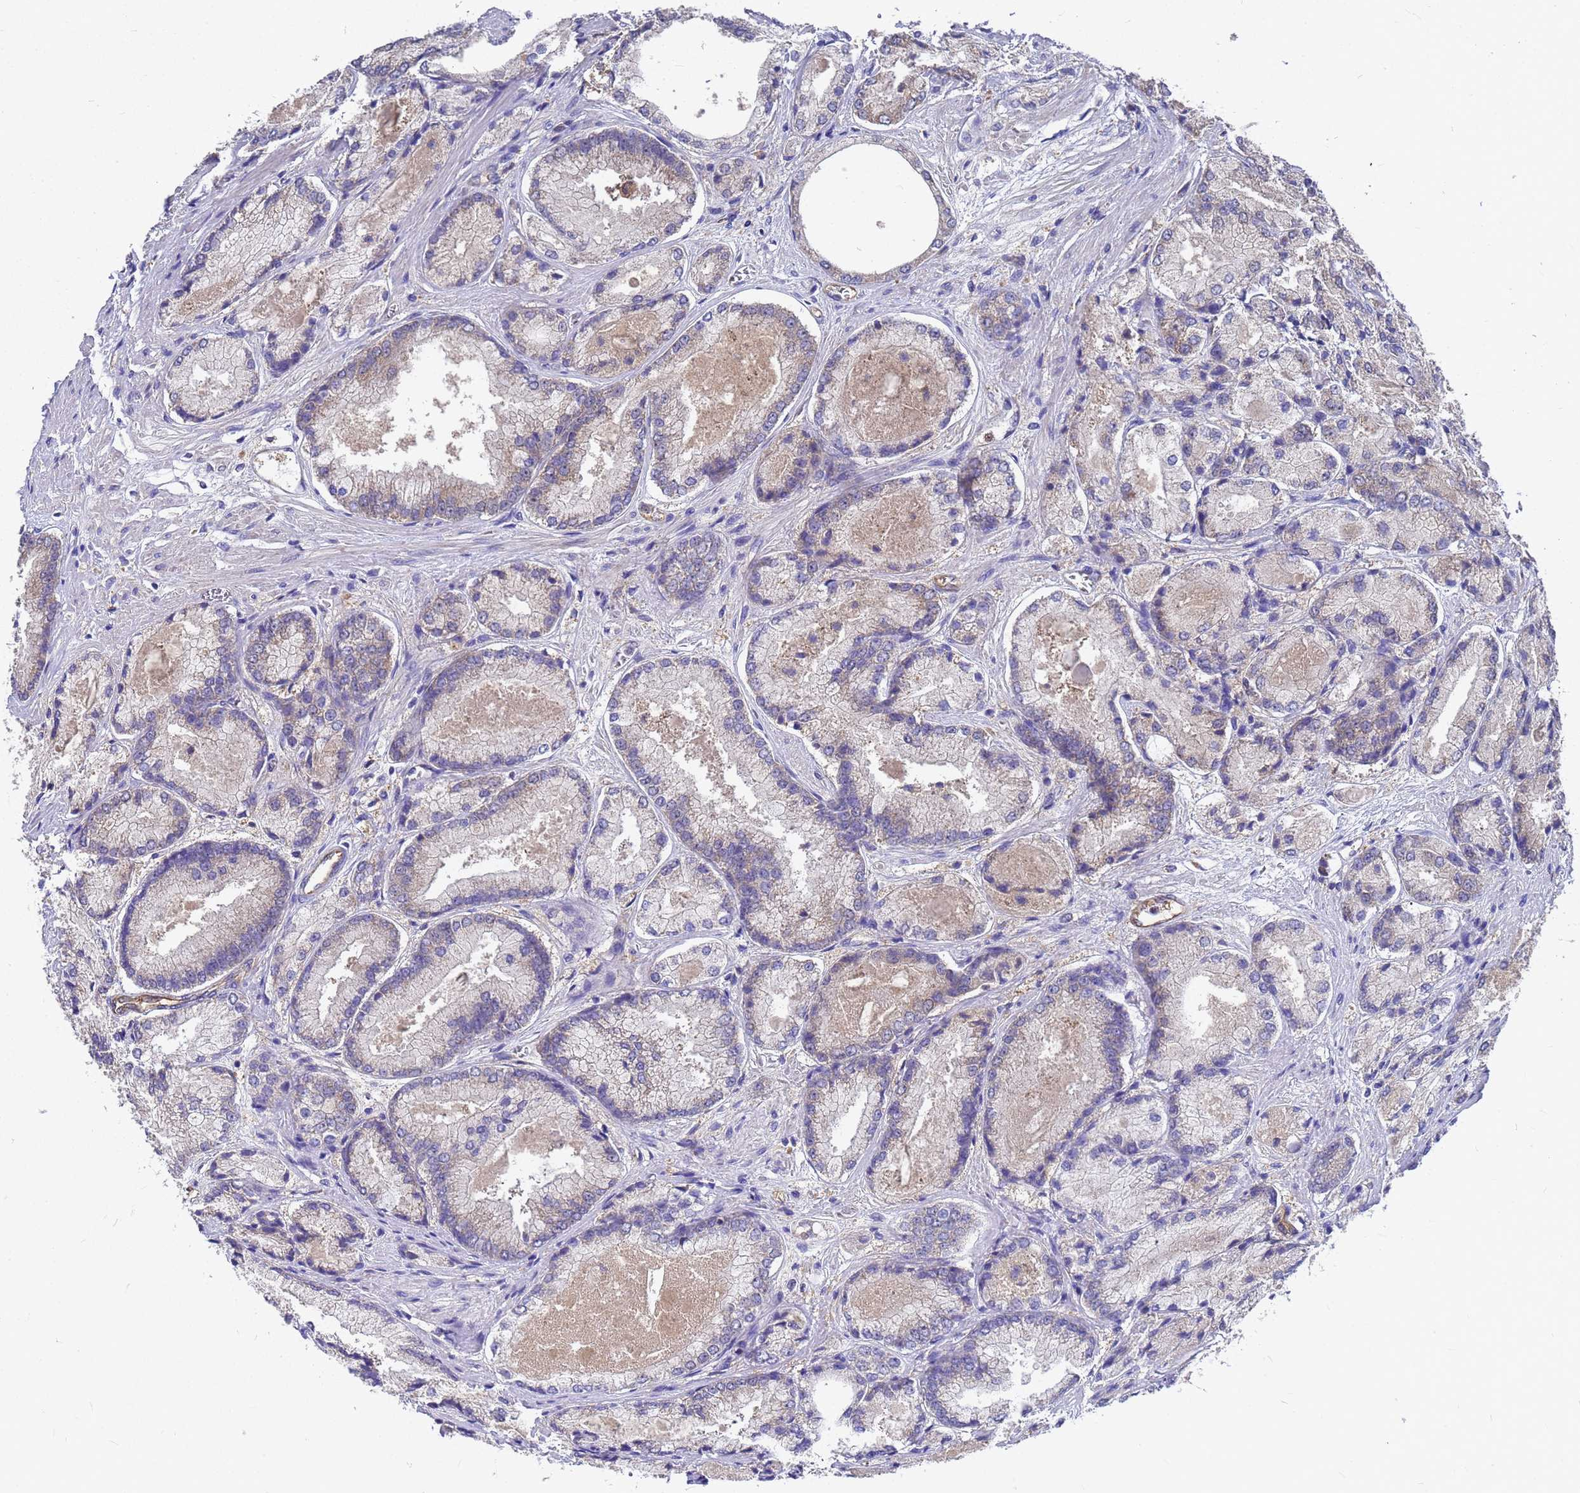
{"staining": {"intensity": "weak", "quantity": "<25%", "location": "cytoplasmic/membranous"}, "tissue": "prostate cancer", "cell_type": "Tumor cells", "image_type": "cancer", "snomed": [{"axis": "morphology", "description": "Adenocarcinoma, Low grade"}, {"axis": "topography", "description": "Prostate"}], "caption": "Immunohistochemistry (IHC) micrograph of neoplastic tissue: prostate cancer stained with DAB exhibits no significant protein staining in tumor cells.", "gene": "SLC35E2B", "patient": {"sex": "male", "age": 74}}